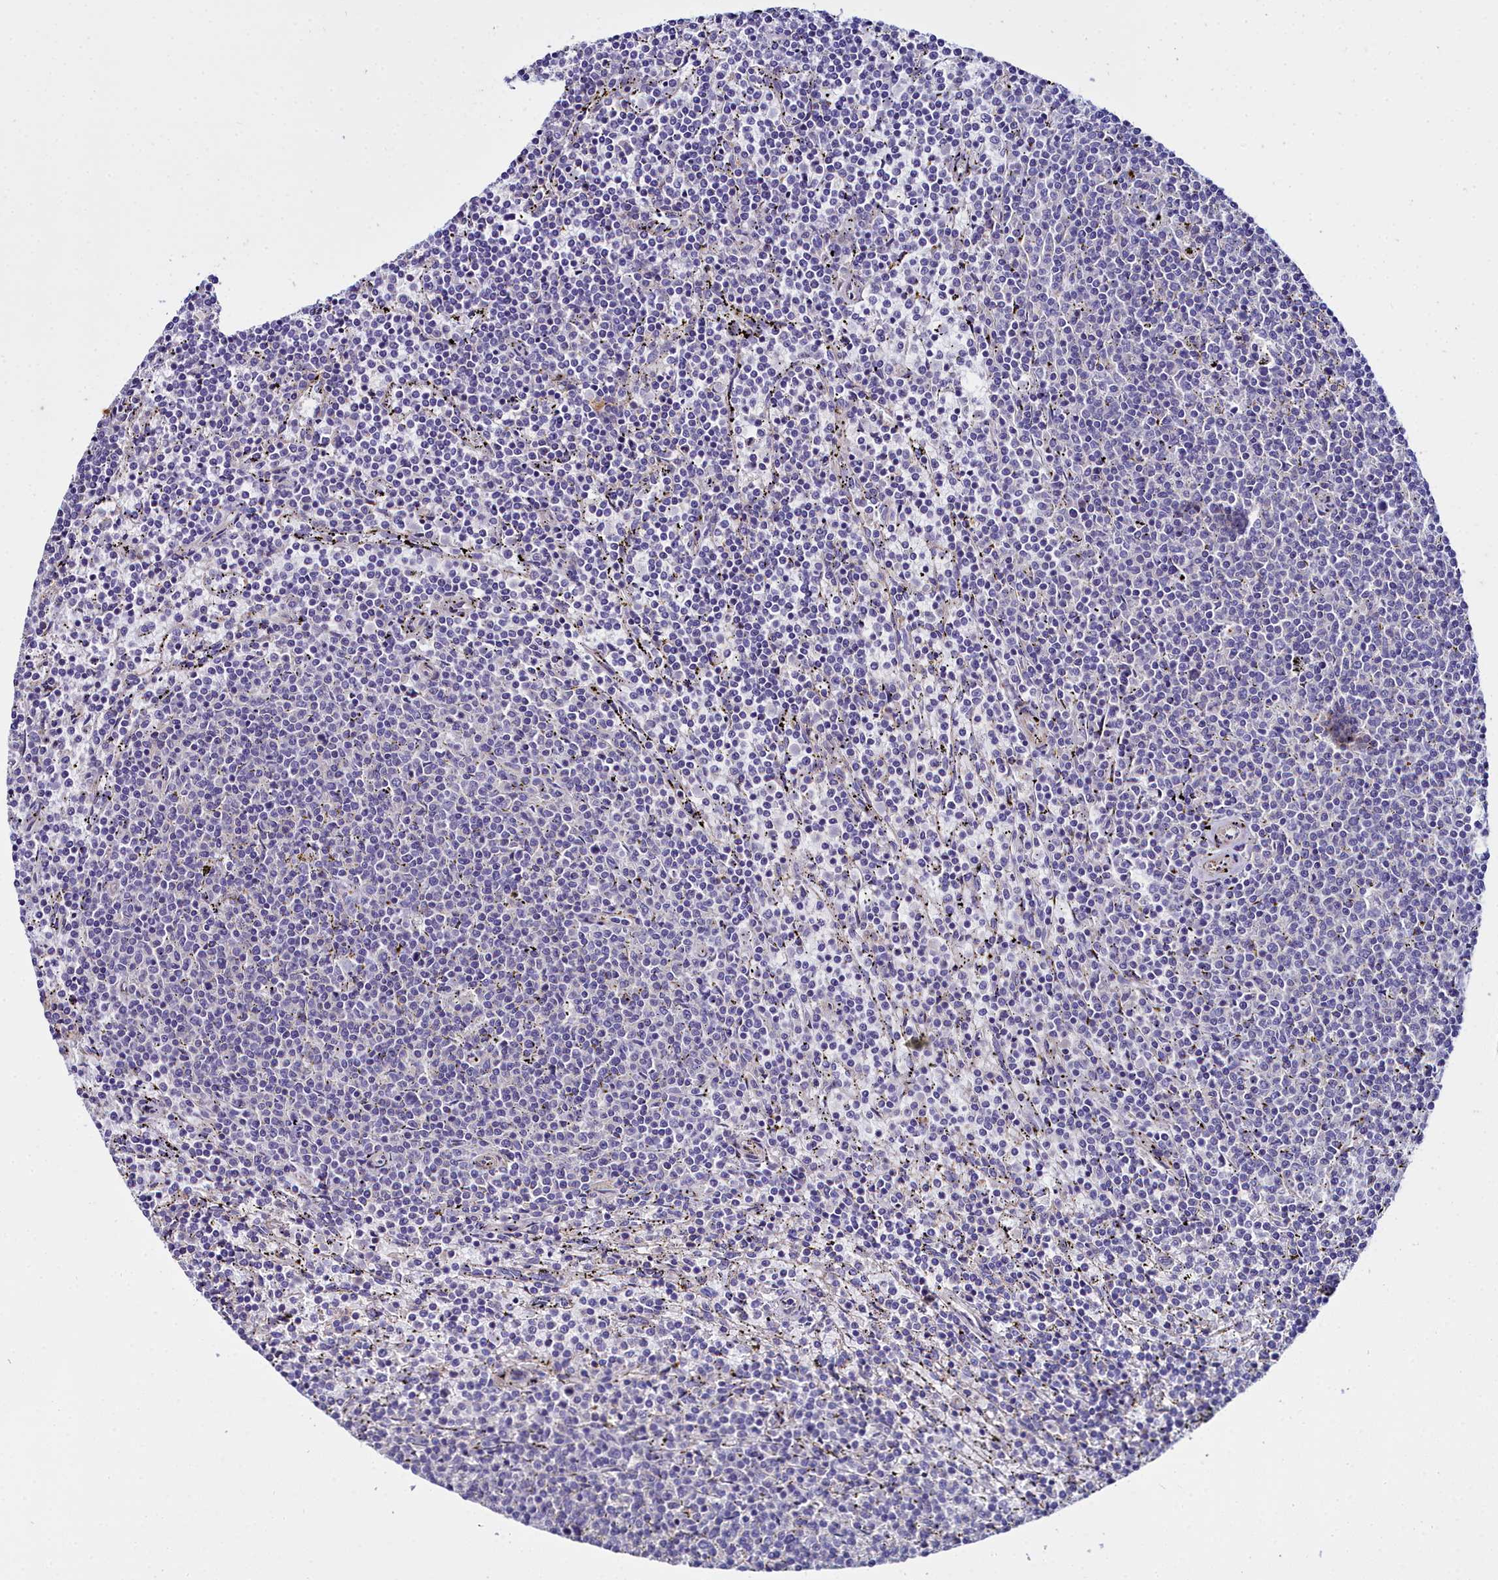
{"staining": {"intensity": "negative", "quantity": "none", "location": "none"}, "tissue": "lymphoma", "cell_type": "Tumor cells", "image_type": "cancer", "snomed": [{"axis": "morphology", "description": "Malignant lymphoma, non-Hodgkin's type, Low grade"}, {"axis": "topography", "description": "Spleen"}], "caption": "An image of lymphoma stained for a protein shows no brown staining in tumor cells.", "gene": "FADS3", "patient": {"sex": "female", "age": 50}}